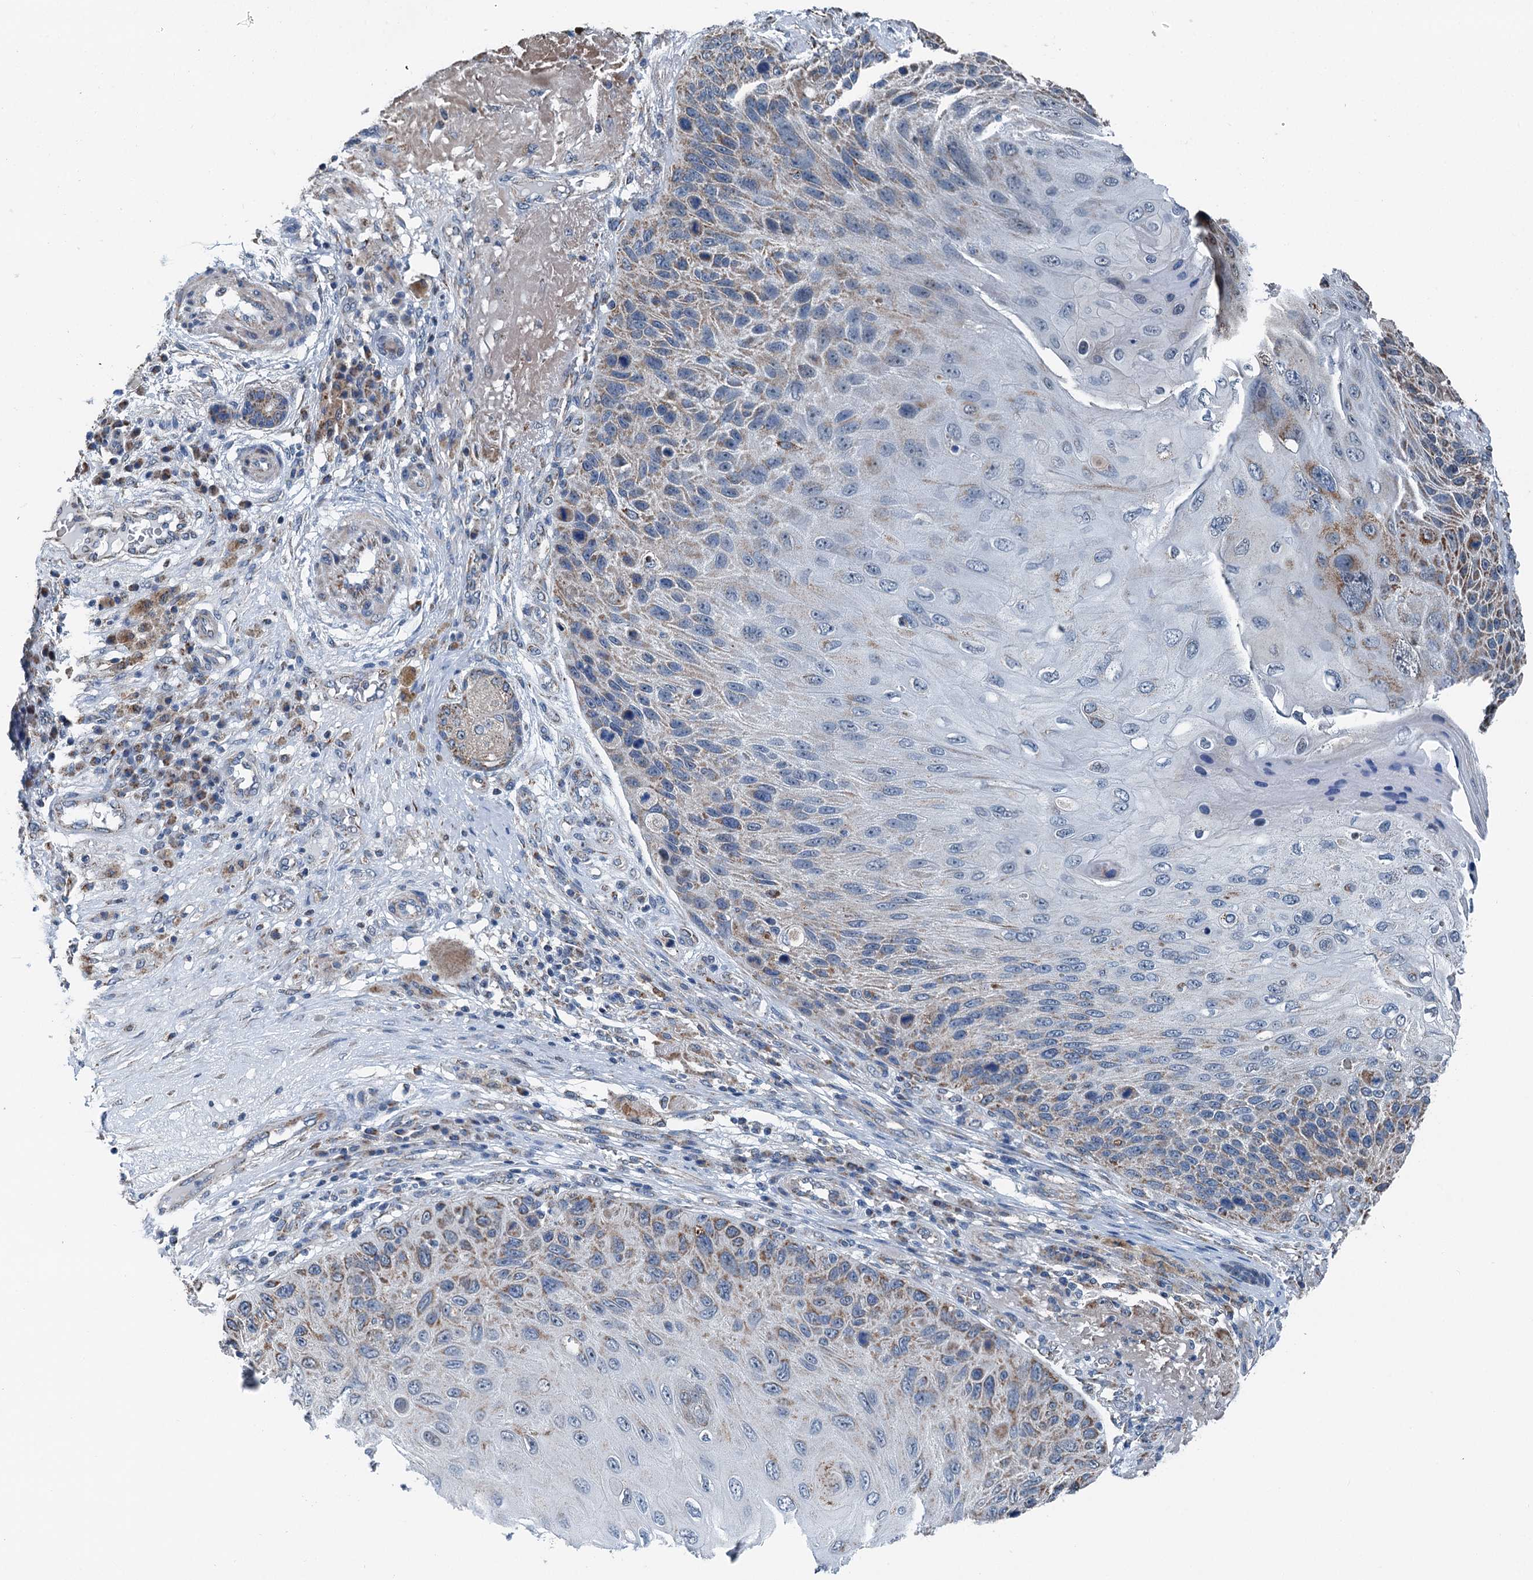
{"staining": {"intensity": "moderate", "quantity": "25%-75%", "location": "cytoplasmic/membranous"}, "tissue": "skin cancer", "cell_type": "Tumor cells", "image_type": "cancer", "snomed": [{"axis": "morphology", "description": "Squamous cell carcinoma, NOS"}, {"axis": "topography", "description": "Skin"}], "caption": "An IHC image of tumor tissue is shown. Protein staining in brown labels moderate cytoplasmic/membranous positivity in skin cancer (squamous cell carcinoma) within tumor cells.", "gene": "TRPT1", "patient": {"sex": "female", "age": 88}}